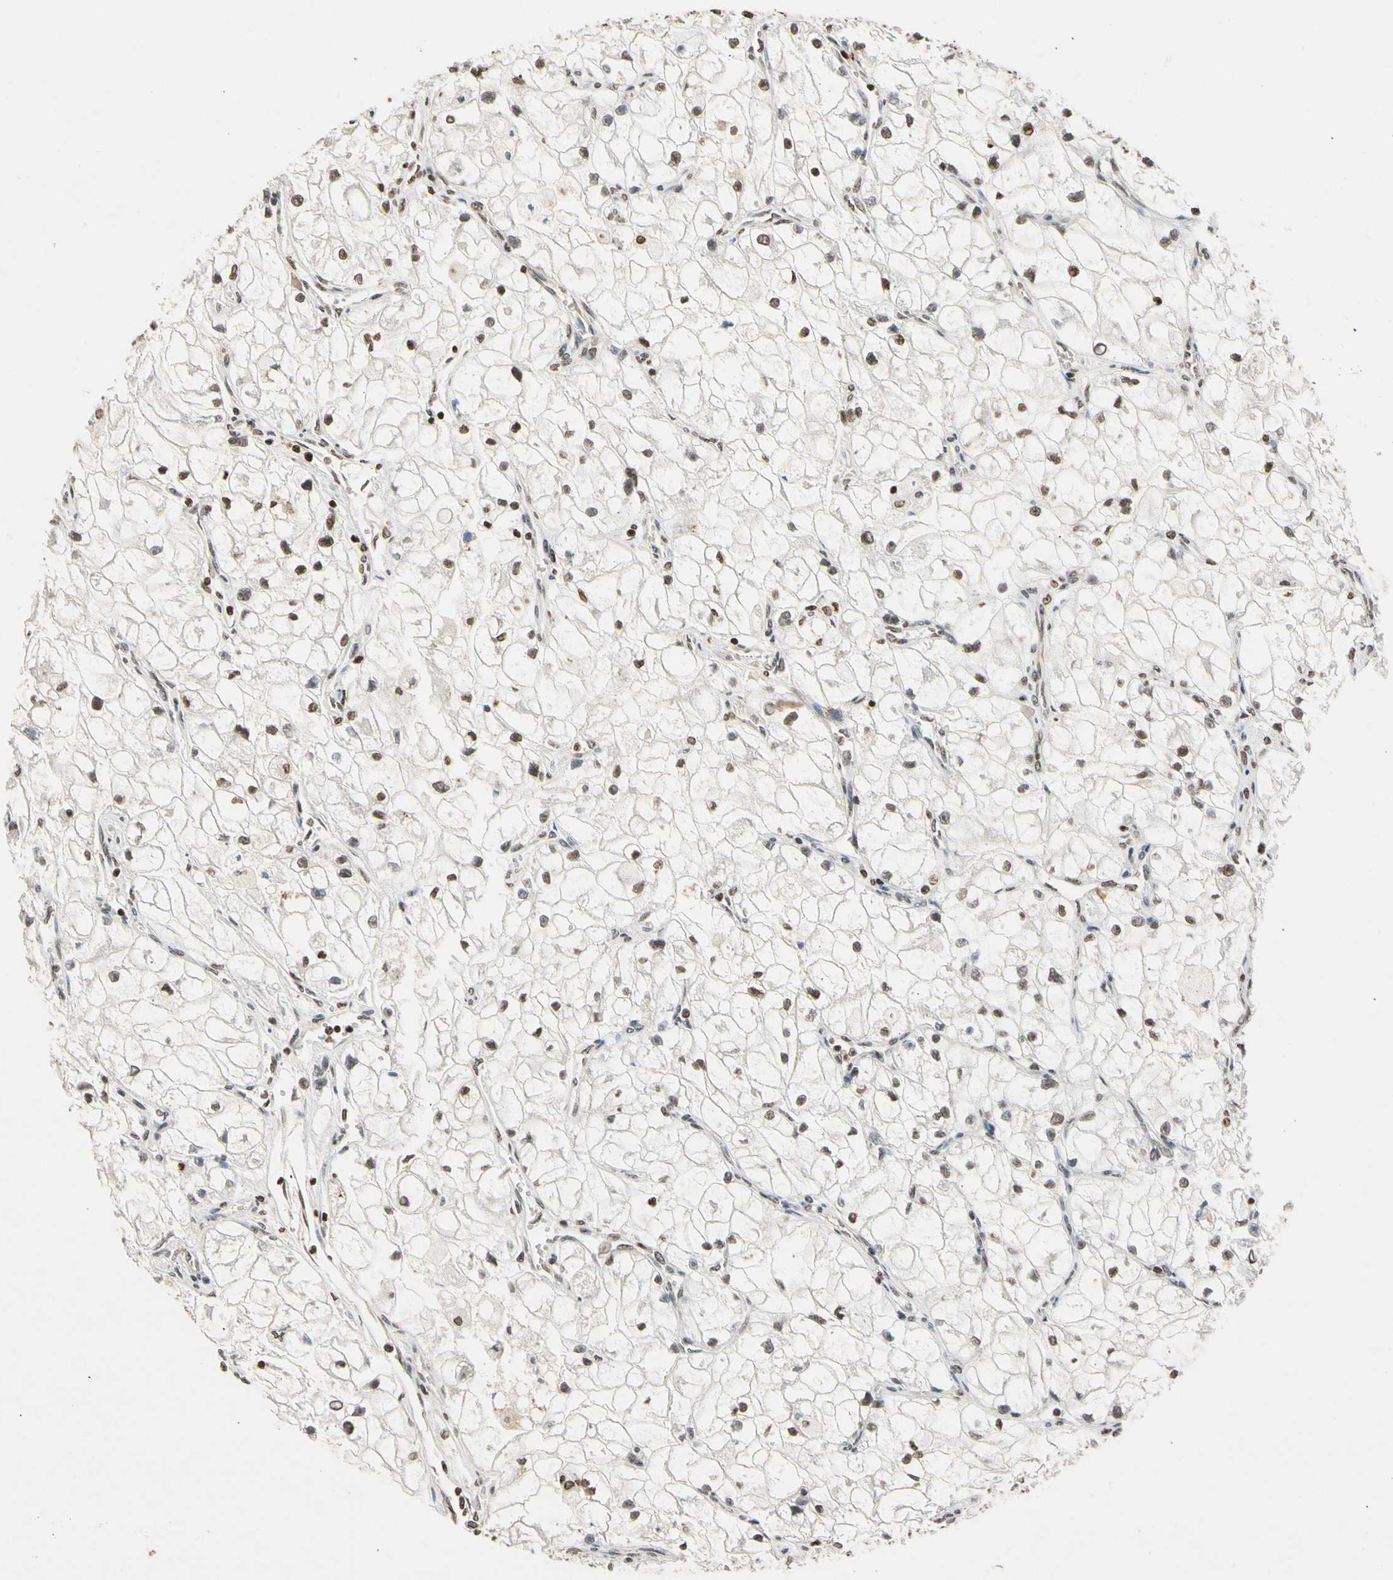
{"staining": {"intensity": "weak", "quantity": "25%-75%", "location": "cytoplasmic/membranous,nuclear"}, "tissue": "renal cancer", "cell_type": "Tumor cells", "image_type": "cancer", "snomed": [{"axis": "morphology", "description": "Adenocarcinoma, NOS"}, {"axis": "topography", "description": "Kidney"}], "caption": "Immunohistochemistry (IHC) of adenocarcinoma (renal) reveals low levels of weak cytoplasmic/membranous and nuclear expression in about 25%-75% of tumor cells.", "gene": "GPX4", "patient": {"sex": "female", "age": 70}}